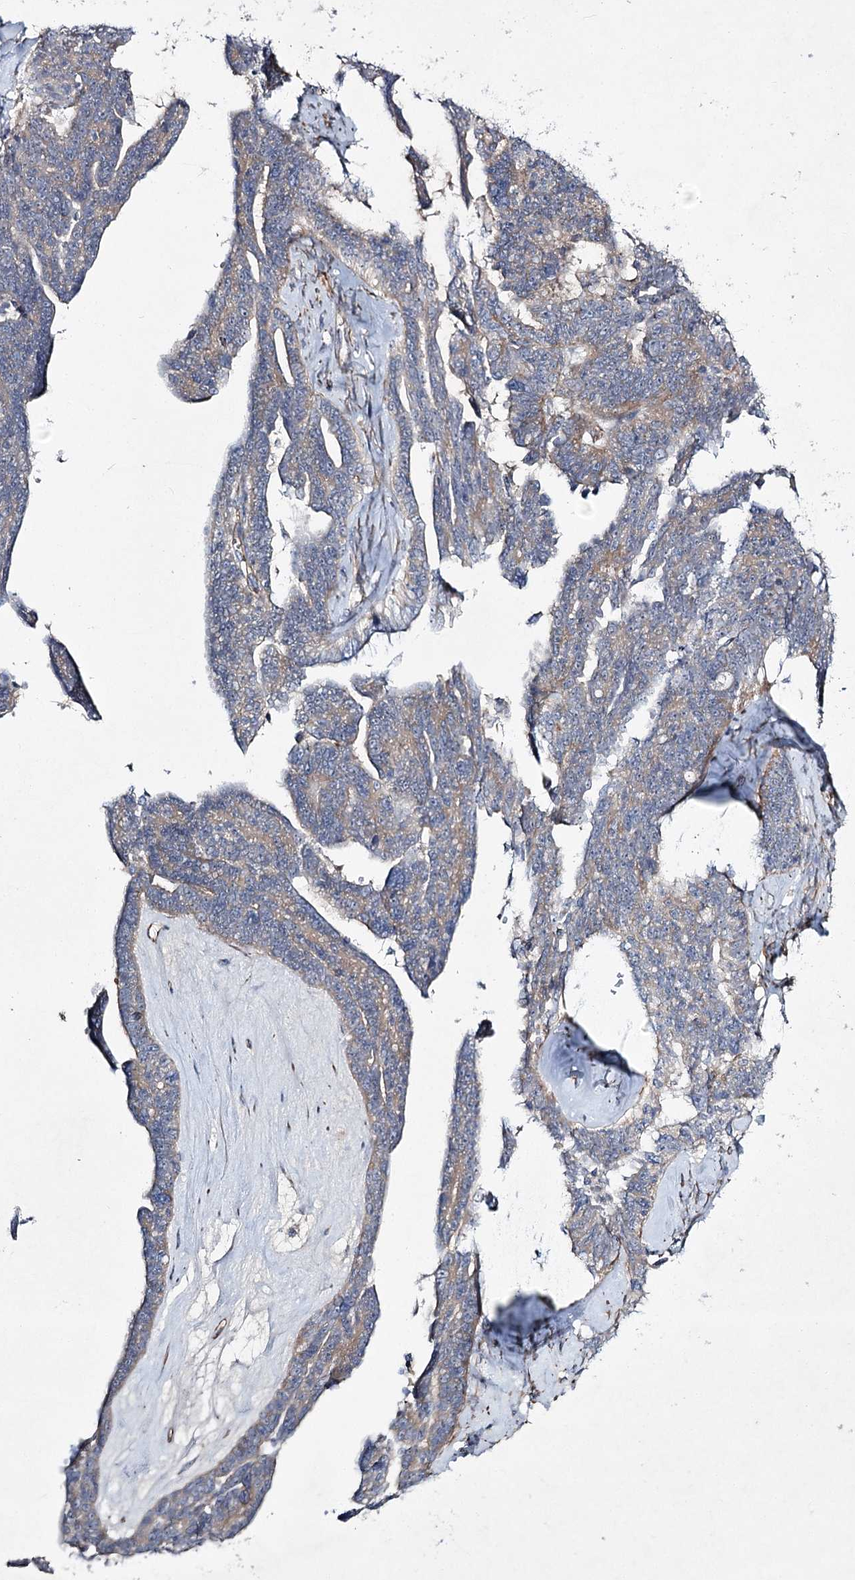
{"staining": {"intensity": "negative", "quantity": "none", "location": "none"}, "tissue": "ovarian cancer", "cell_type": "Tumor cells", "image_type": "cancer", "snomed": [{"axis": "morphology", "description": "Cystadenocarcinoma, serous, NOS"}, {"axis": "topography", "description": "Ovary"}], "caption": "DAB (3,3'-diaminobenzidine) immunohistochemical staining of human ovarian cancer exhibits no significant staining in tumor cells.", "gene": "KIAA0825", "patient": {"sex": "female", "age": 79}}